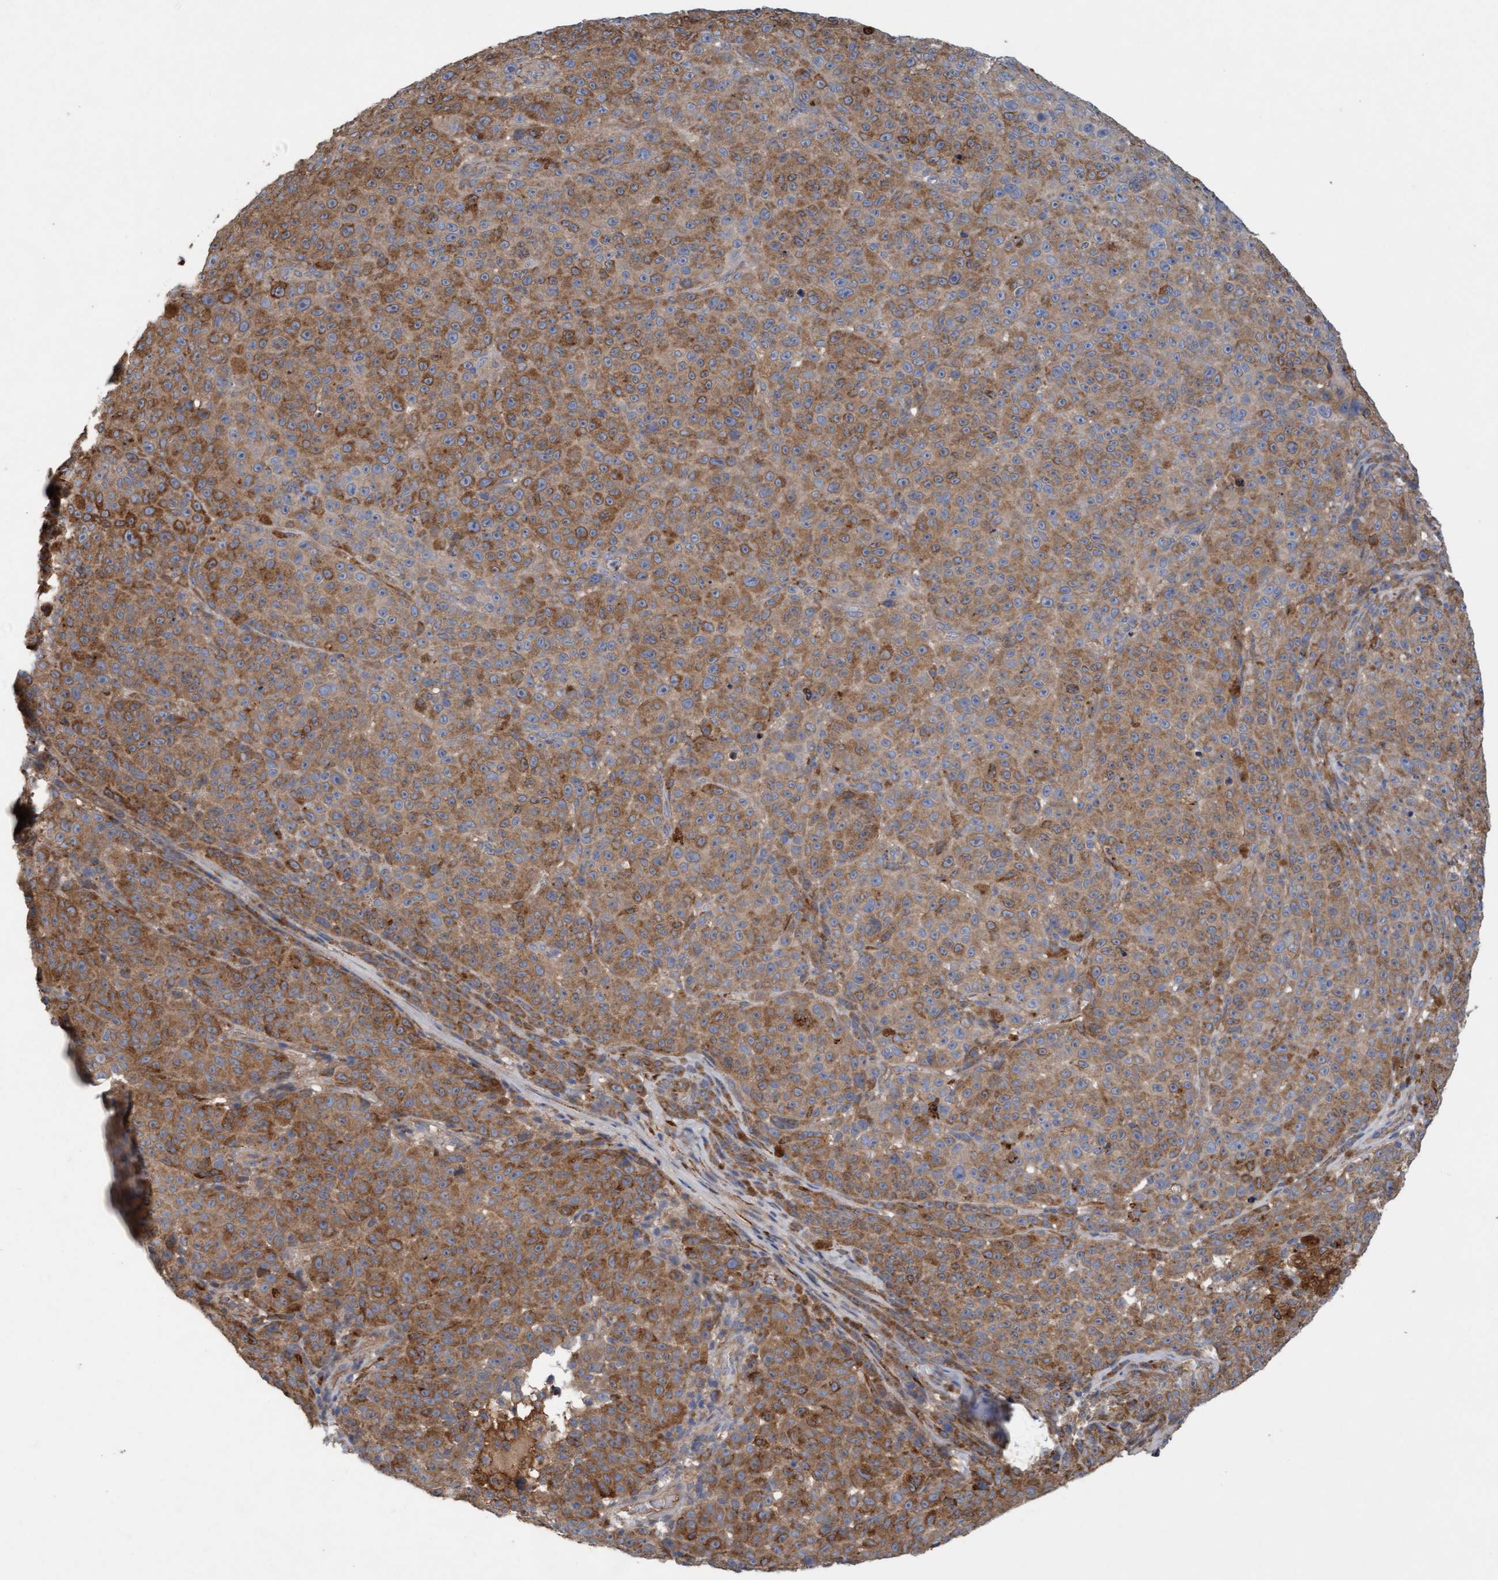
{"staining": {"intensity": "moderate", "quantity": ">75%", "location": "cytoplasmic/membranous"}, "tissue": "melanoma", "cell_type": "Tumor cells", "image_type": "cancer", "snomed": [{"axis": "morphology", "description": "Malignant melanoma, NOS"}, {"axis": "topography", "description": "Skin"}], "caption": "An image of melanoma stained for a protein reveals moderate cytoplasmic/membranous brown staining in tumor cells.", "gene": "DDHD2", "patient": {"sex": "female", "age": 82}}